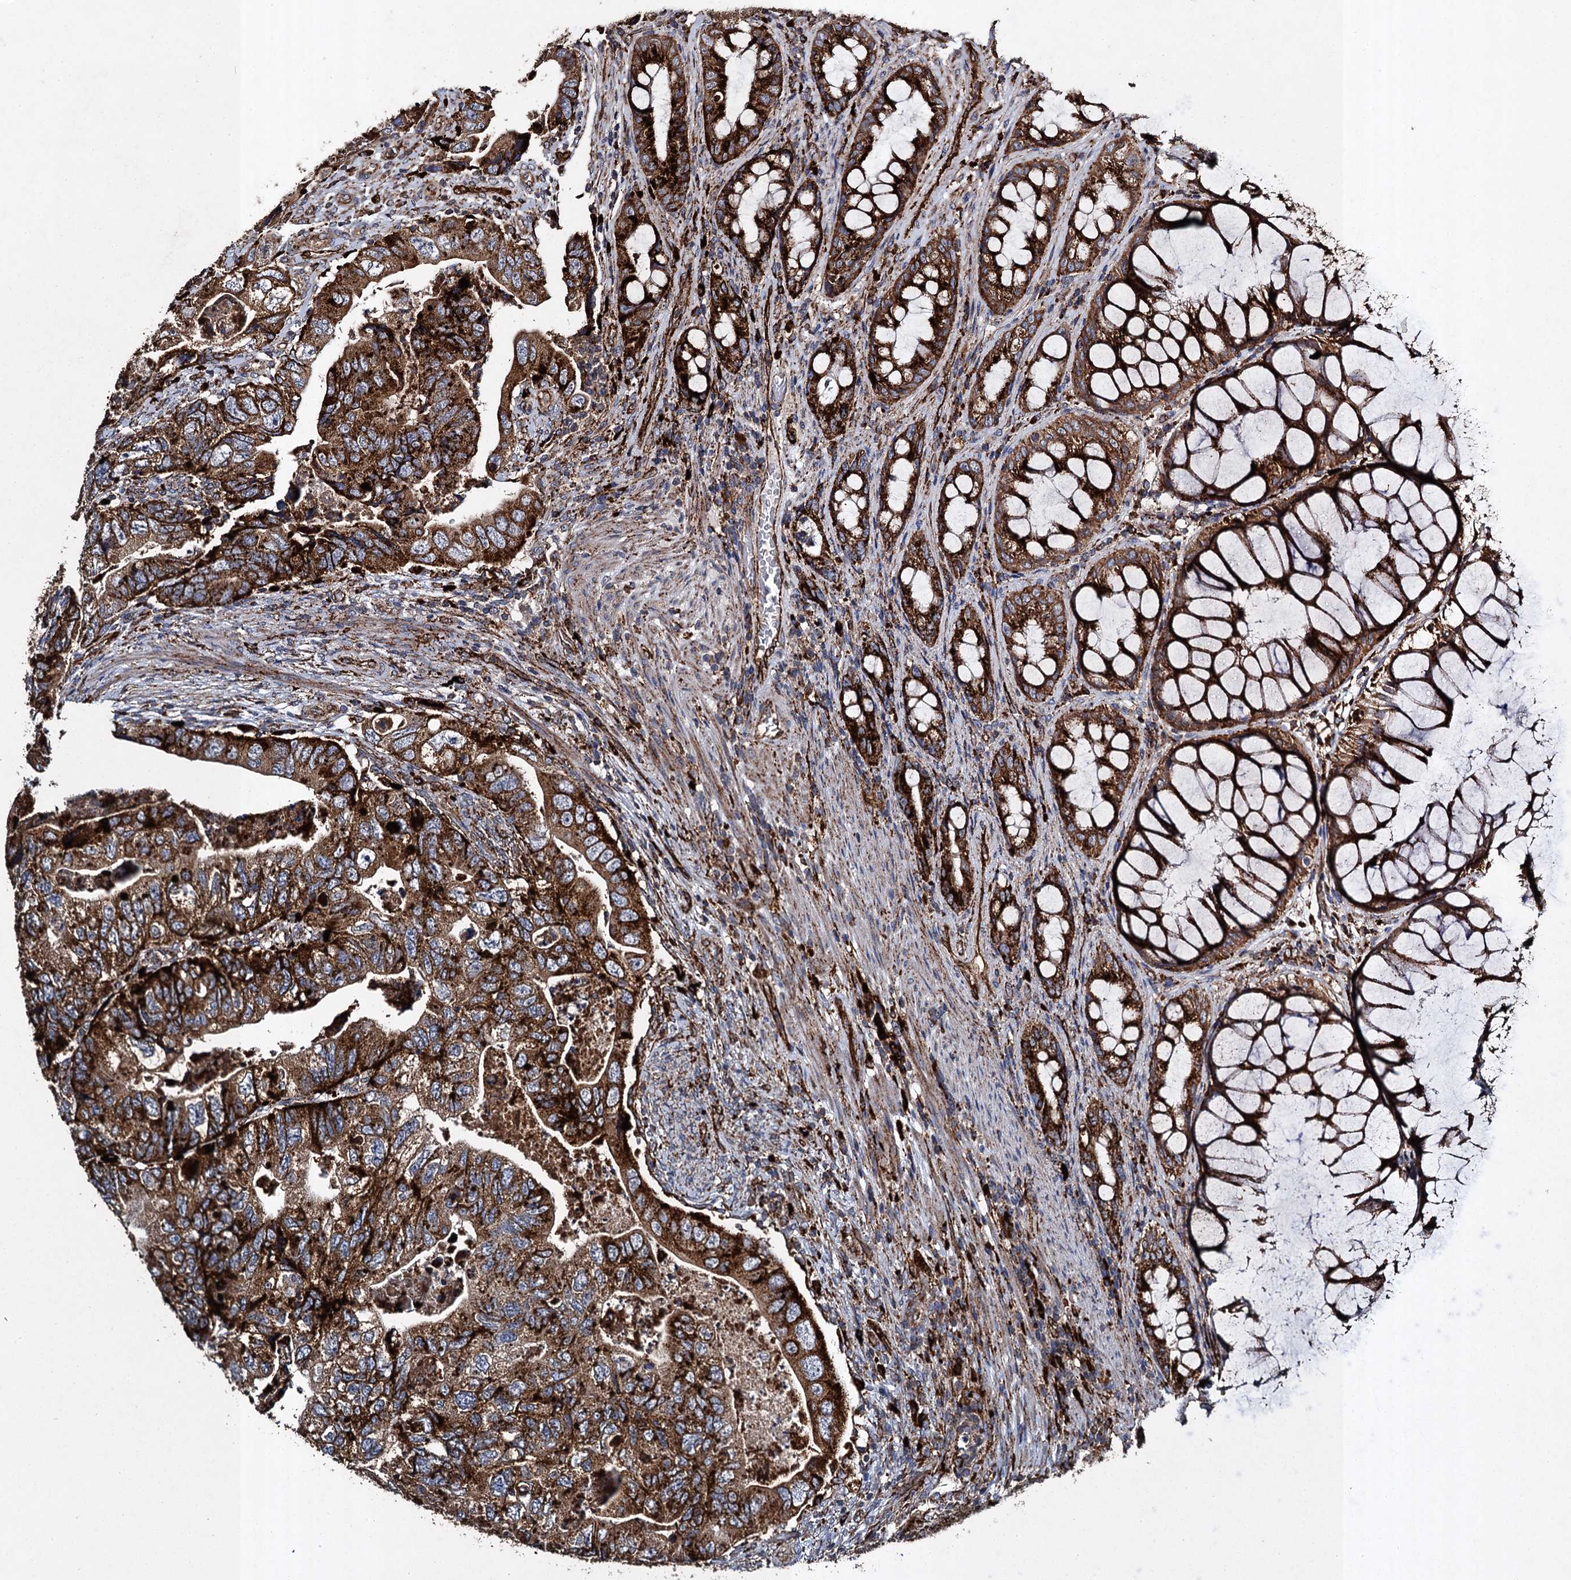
{"staining": {"intensity": "strong", "quantity": ">75%", "location": "cytoplasmic/membranous"}, "tissue": "colorectal cancer", "cell_type": "Tumor cells", "image_type": "cancer", "snomed": [{"axis": "morphology", "description": "Adenocarcinoma, NOS"}, {"axis": "topography", "description": "Rectum"}], "caption": "Strong cytoplasmic/membranous protein positivity is present in approximately >75% of tumor cells in colorectal adenocarcinoma. The staining was performed using DAB, with brown indicating positive protein expression. Nuclei are stained blue with hematoxylin.", "gene": "GBA1", "patient": {"sex": "male", "age": 63}}